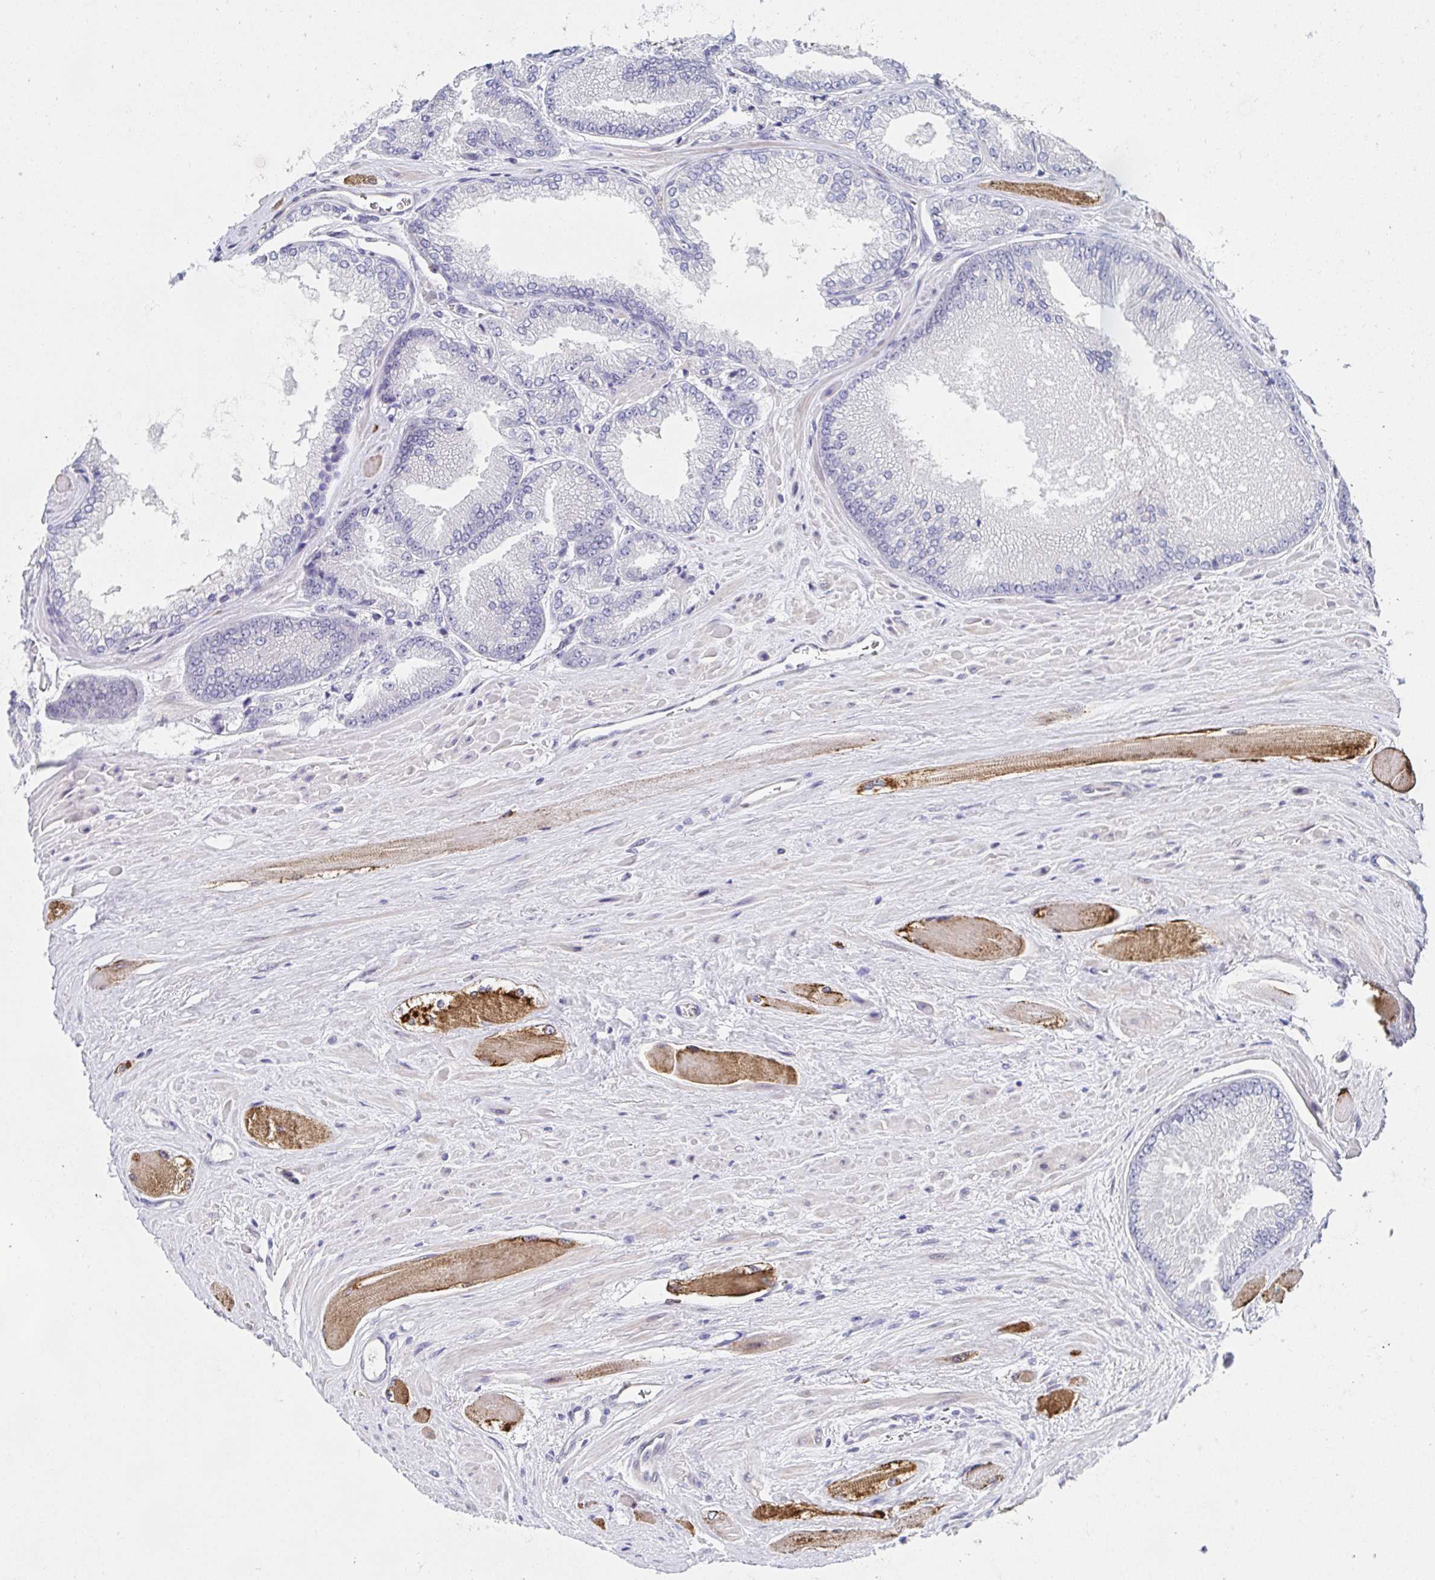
{"staining": {"intensity": "negative", "quantity": "none", "location": "none"}, "tissue": "prostate cancer", "cell_type": "Tumor cells", "image_type": "cancer", "snomed": [{"axis": "morphology", "description": "Adenocarcinoma, Low grade"}, {"axis": "topography", "description": "Prostate"}], "caption": "Protein analysis of prostate cancer (low-grade adenocarcinoma) displays no significant expression in tumor cells.", "gene": "AKAP14", "patient": {"sex": "male", "age": 67}}